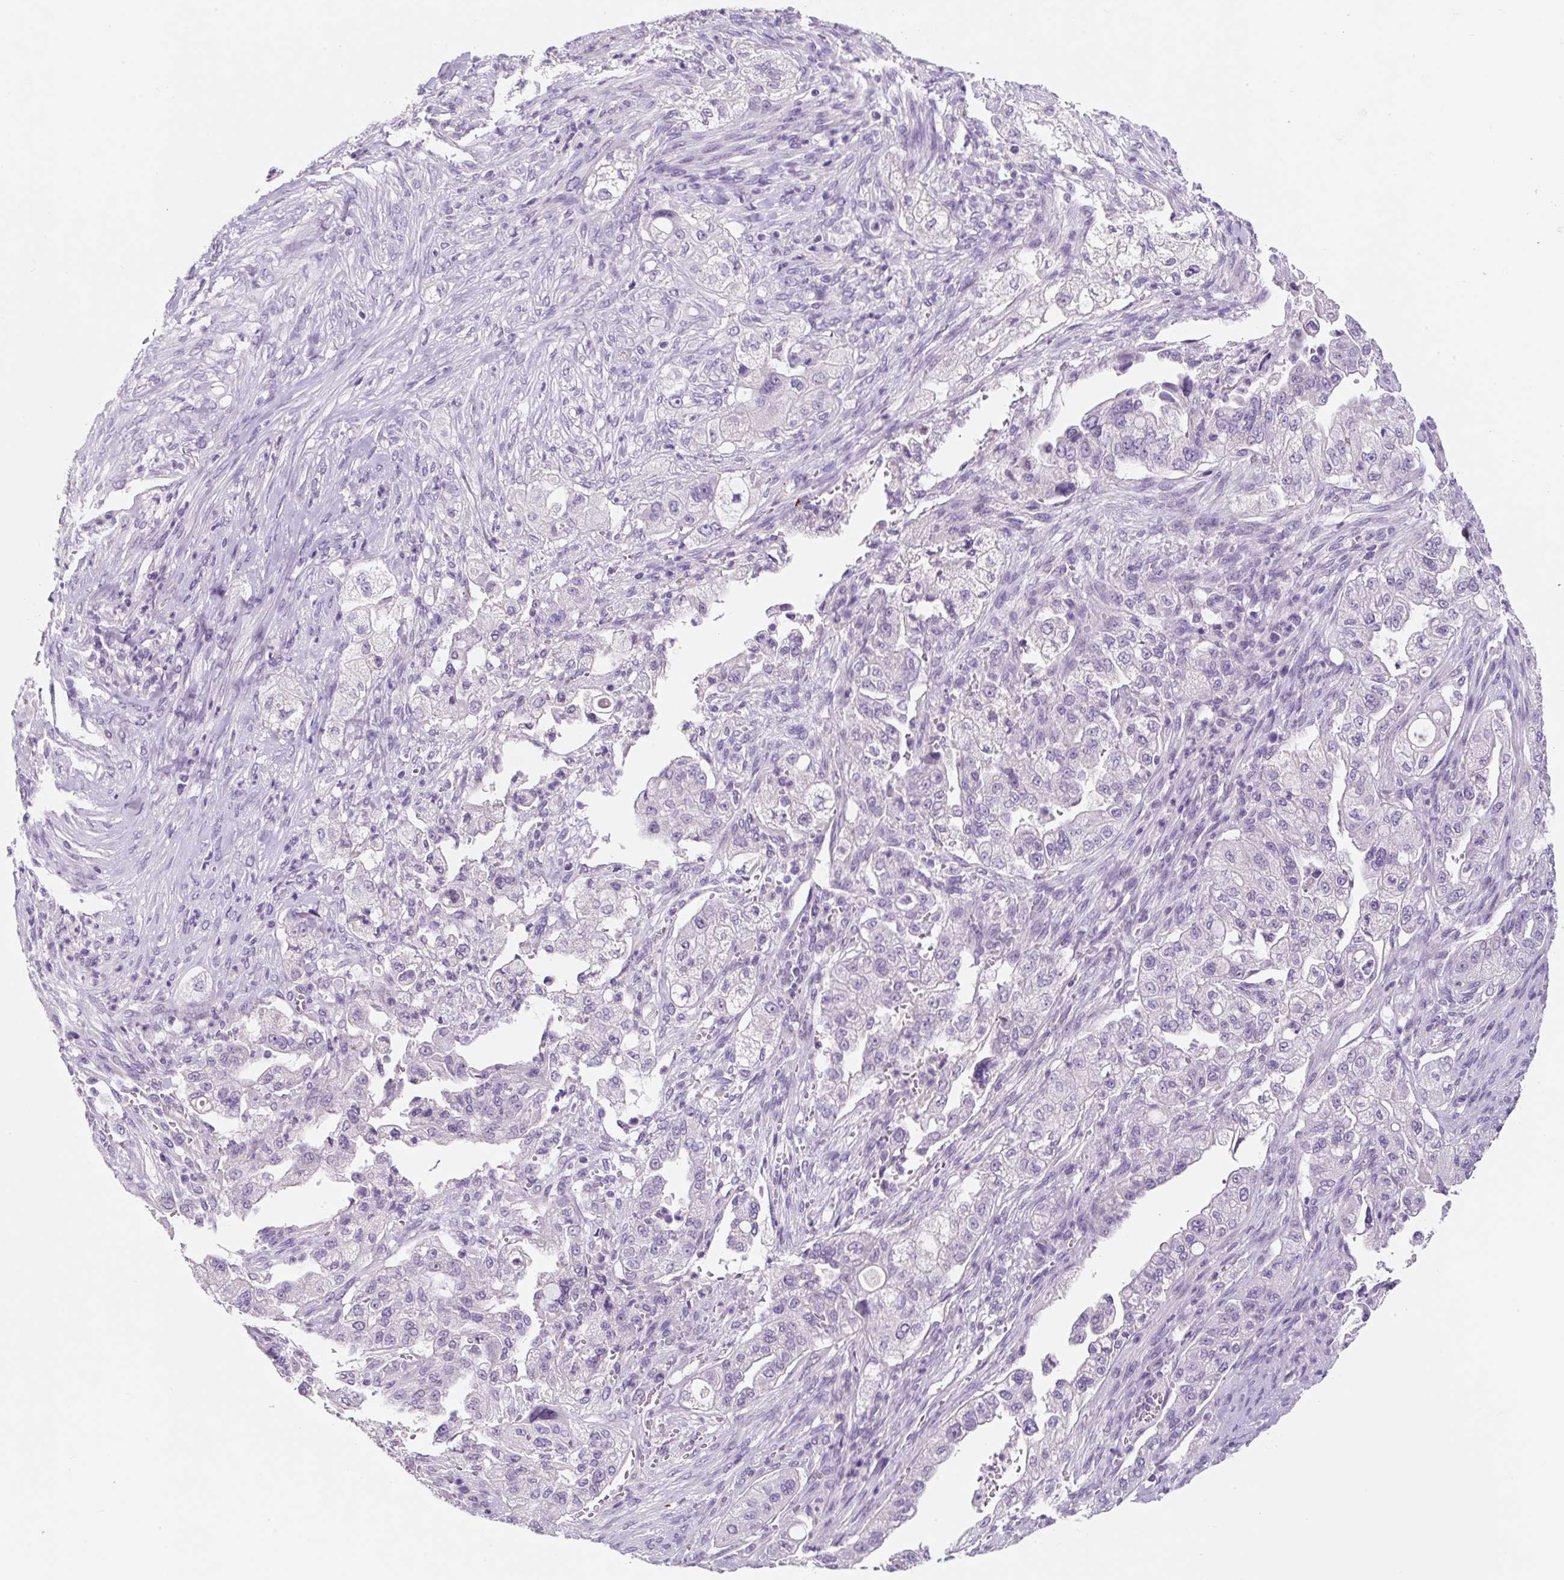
{"staining": {"intensity": "negative", "quantity": "none", "location": "none"}, "tissue": "pancreatic cancer", "cell_type": "Tumor cells", "image_type": "cancer", "snomed": [{"axis": "morphology", "description": "Adenocarcinoma, NOS"}, {"axis": "topography", "description": "Pancreas"}], "caption": "This is a histopathology image of immunohistochemistry staining of pancreatic cancer (adenocarcinoma), which shows no positivity in tumor cells.", "gene": "SYP", "patient": {"sex": "female", "age": 78}}